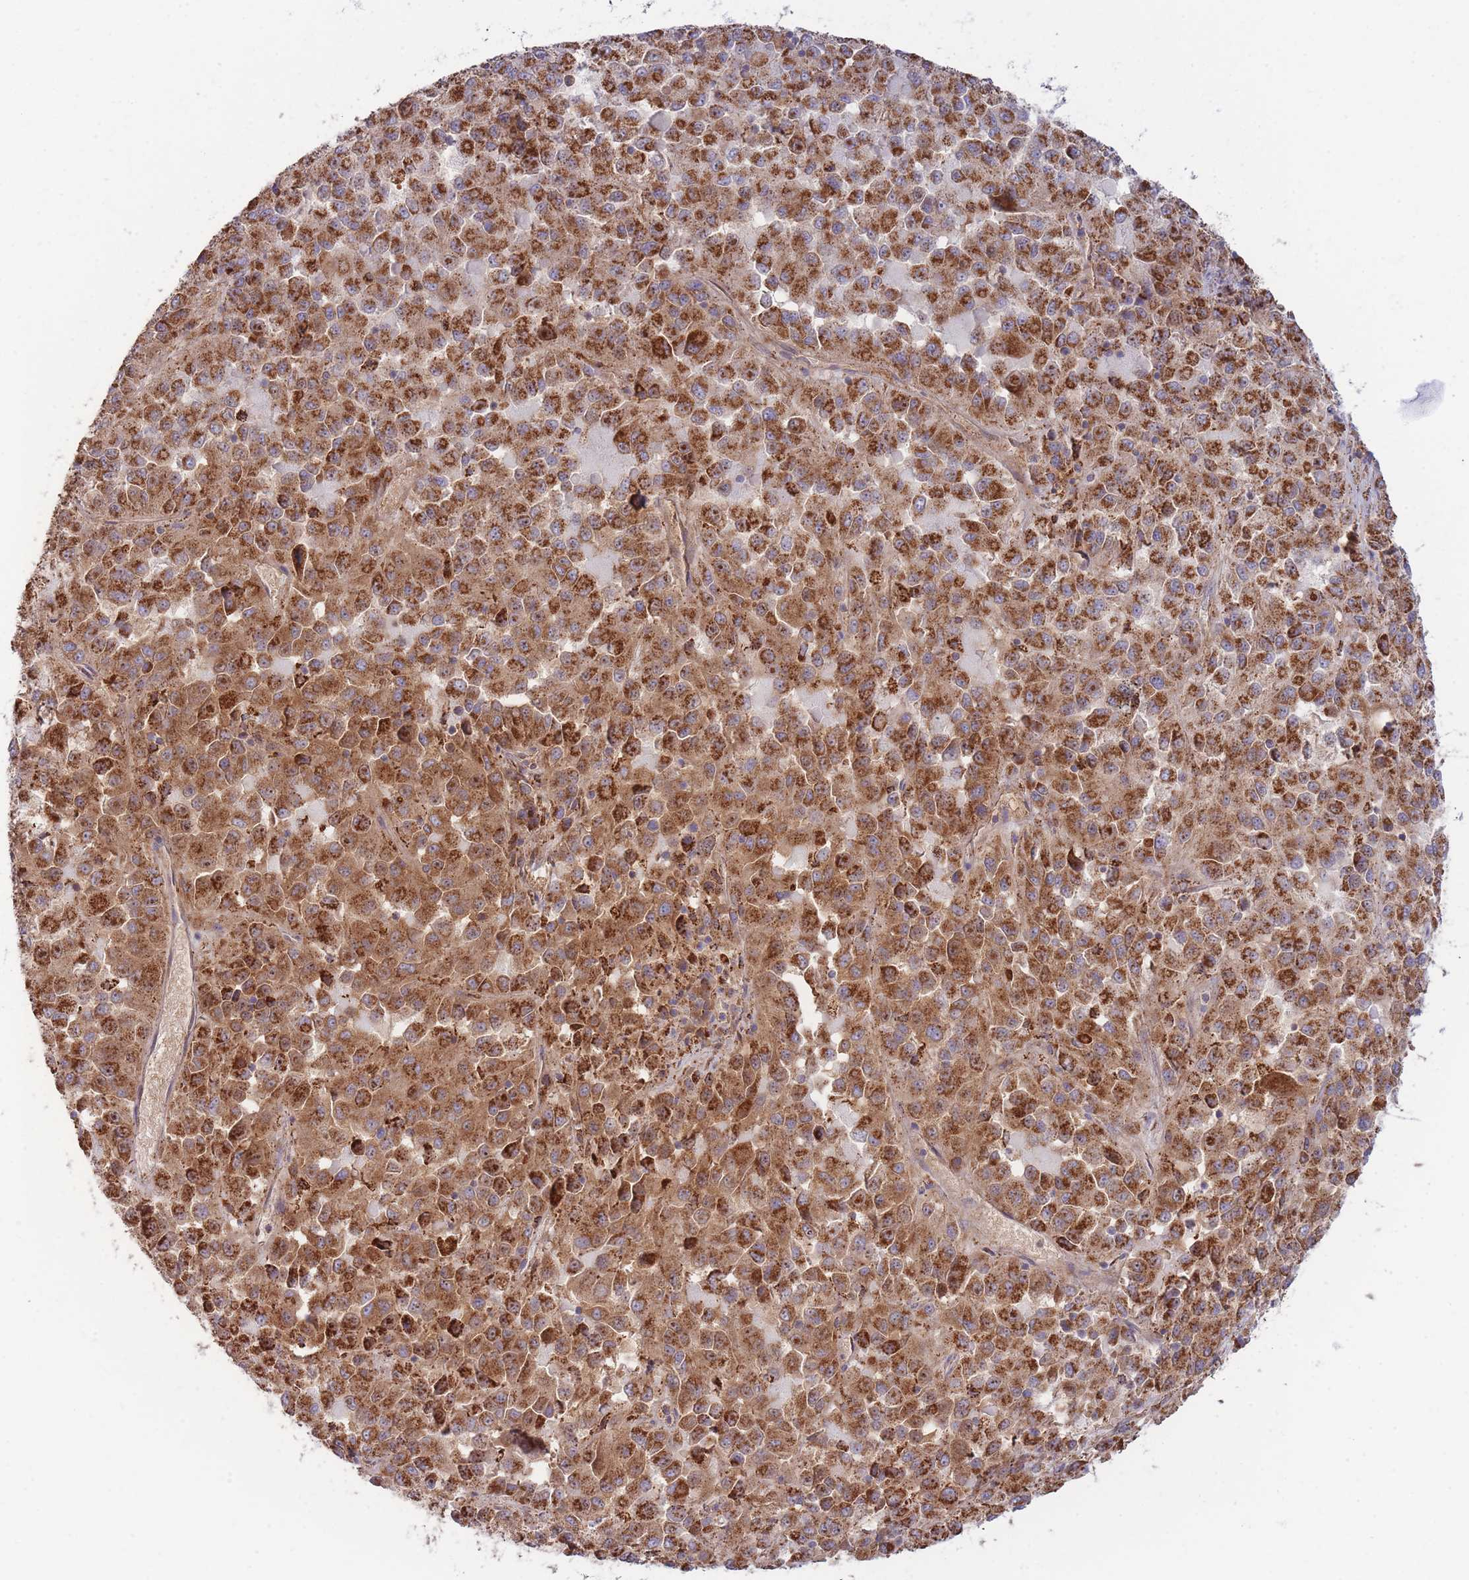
{"staining": {"intensity": "strong", "quantity": ">75%", "location": "cytoplasmic/membranous"}, "tissue": "melanoma", "cell_type": "Tumor cells", "image_type": "cancer", "snomed": [{"axis": "morphology", "description": "Malignant melanoma, Metastatic site"}, {"axis": "topography", "description": "Lung"}], "caption": "Protein staining of melanoma tissue exhibits strong cytoplasmic/membranous positivity in approximately >75% of tumor cells. (DAB (3,3'-diaminobenzidine) = brown stain, brightfield microscopy at high magnification).", "gene": "MRPL17", "patient": {"sex": "male", "age": 64}}